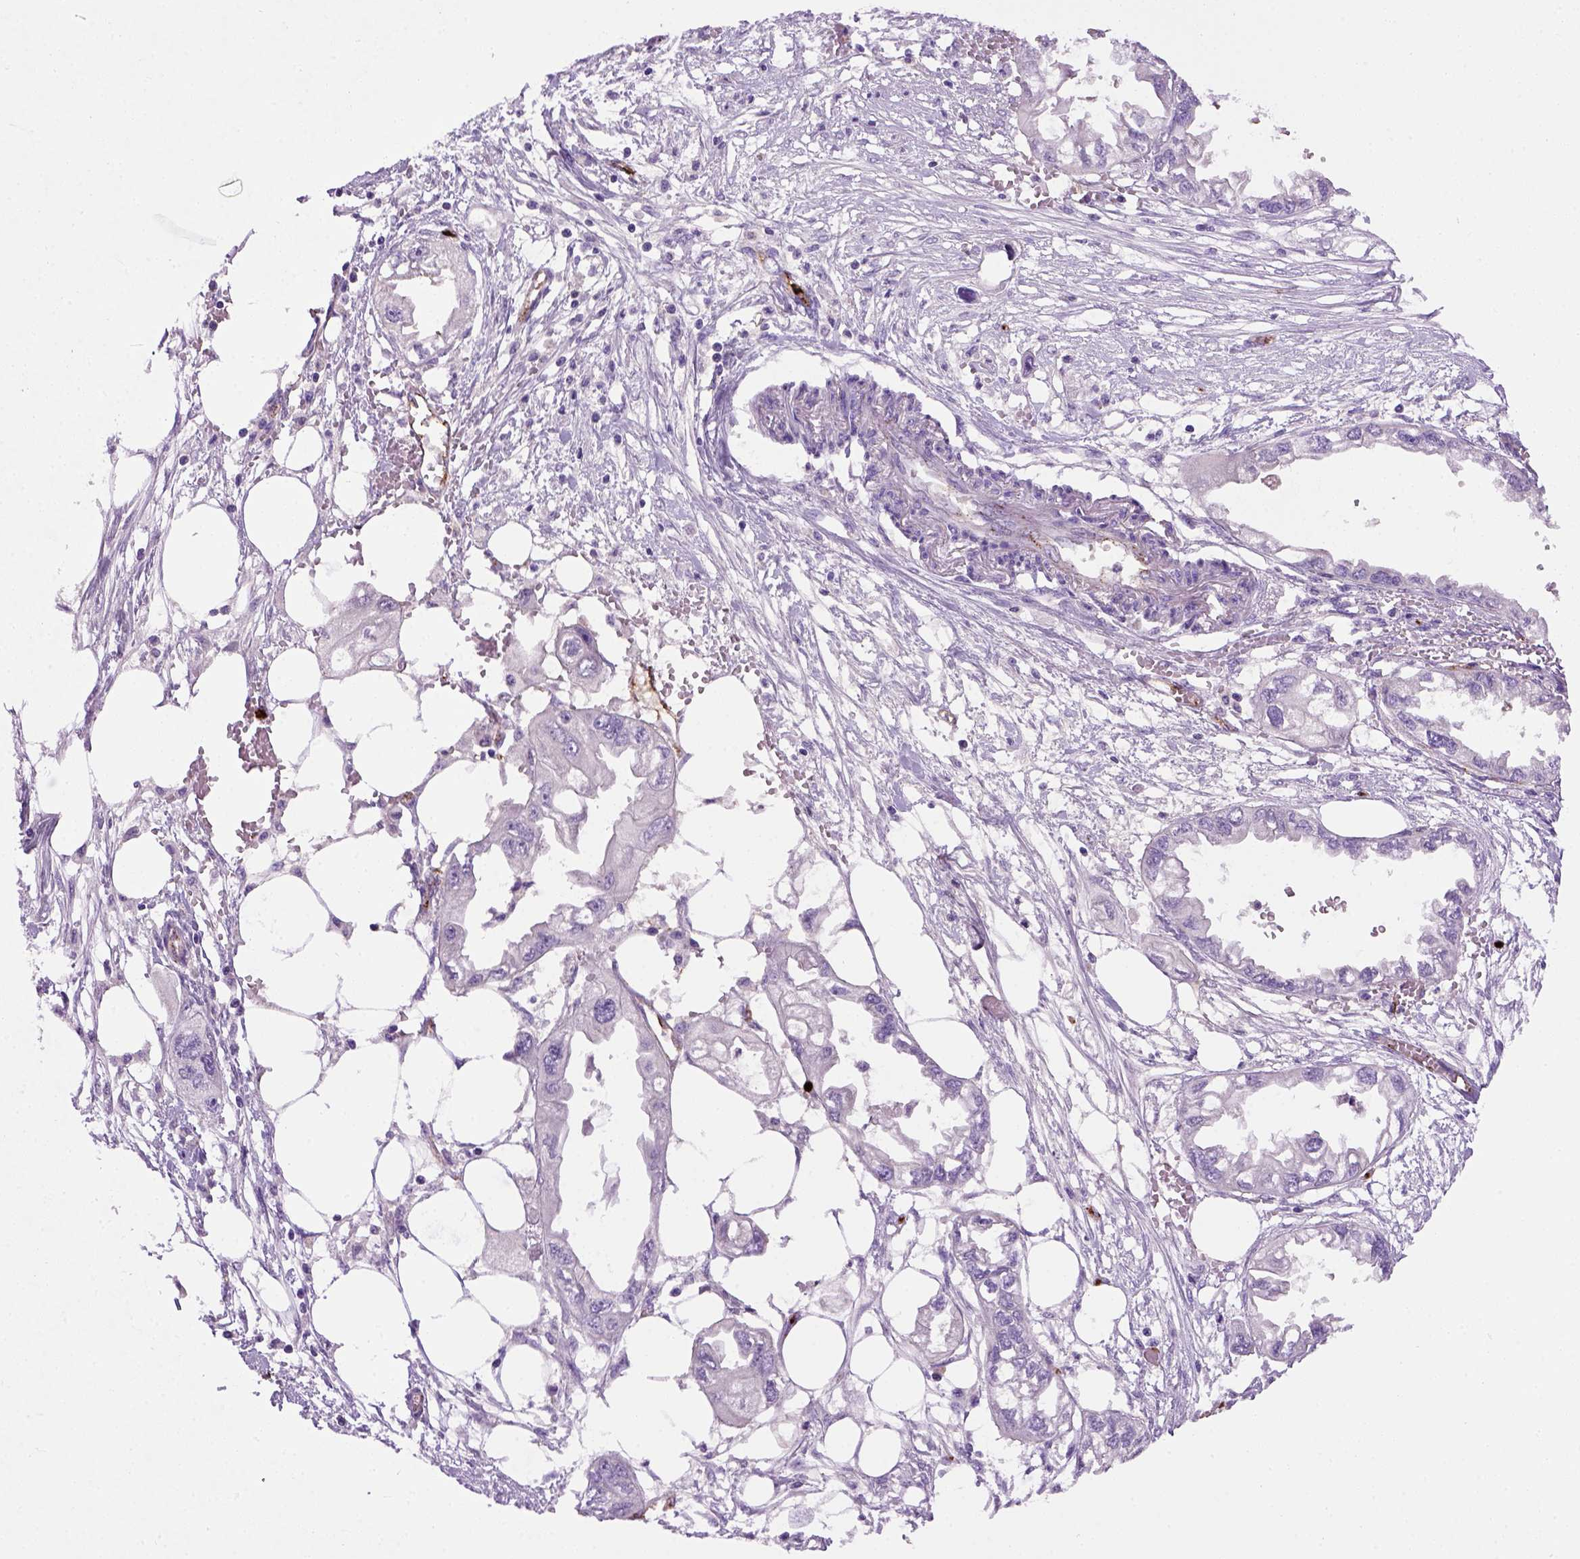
{"staining": {"intensity": "negative", "quantity": "none", "location": "none"}, "tissue": "endometrial cancer", "cell_type": "Tumor cells", "image_type": "cancer", "snomed": [{"axis": "morphology", "description": "Adenocarcinoma, NOS"}, {"axis": "morphology", "description": "Adenocarcinoma, metastatic, NOS"}, {"axis": "topography", "description": "Adipose tissue"}, {"axis": "topography", "description": "Endometrium"}], "caption": "Micrograph shows no protein positivity in tumor cells of endometrial adenocarcinoma tissue. Nuclei are stained in blue.", "gene": "VWF", "patient": {"sex": "female", "age": 67}}